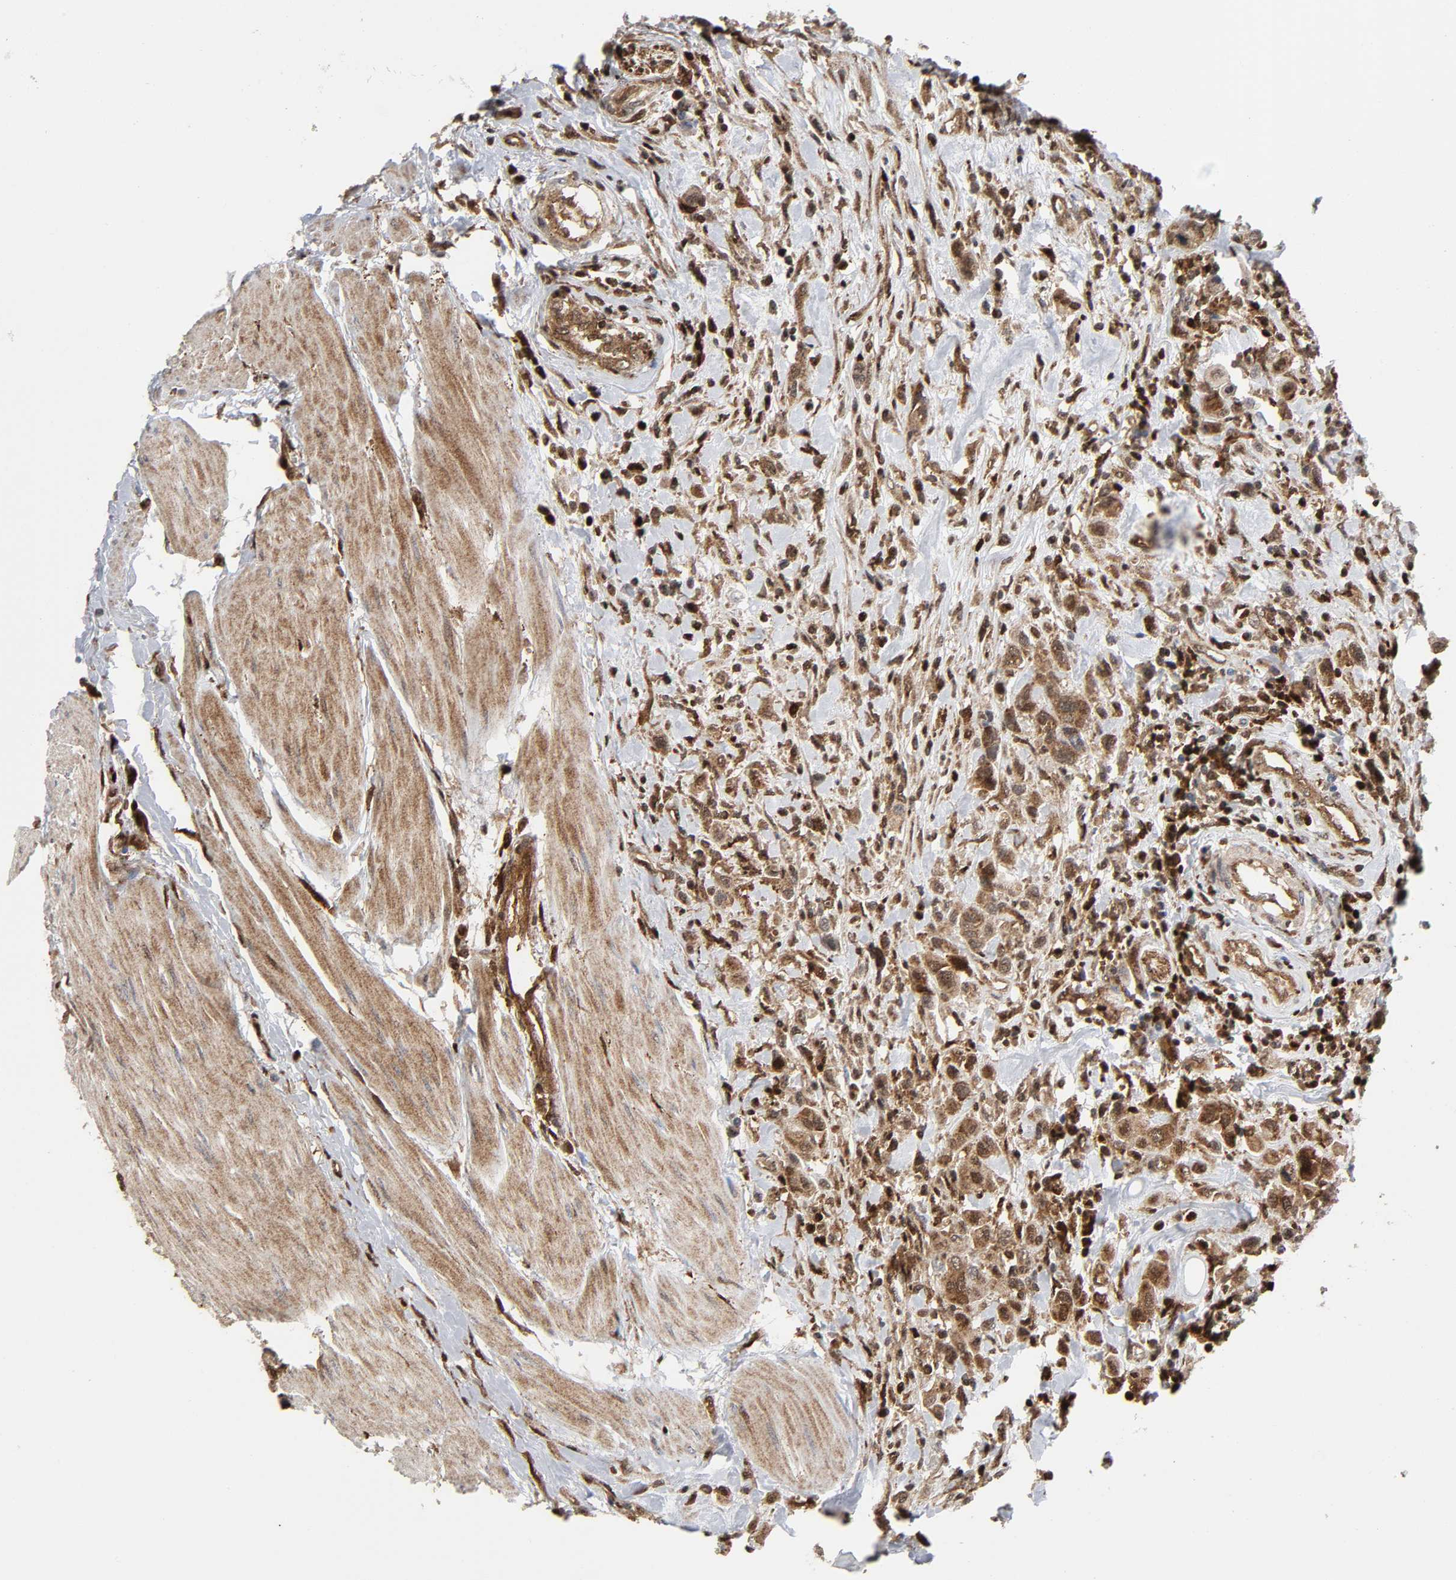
{"staining": {"intensity": "moderate", "quantity": ">75%", "location": "cytoplasmic/membranous"}, "tissue": "urothelial cancer", "cell_type": "Tumor cells", "image_type": "cancer", "snomed": [{"axis": "morphology", "description": "Urothelial carcinoma, High grade"}, {"axis": "topography", "description": "Urinary bladder"}], "caption": "A micrograph of urothelial cancer stained for a protein displays moderate cytoplasmic/membranous brown staining in tumor cells.", "gene": "MAPK1", "patient": {"sex": "male", "age": 50}}